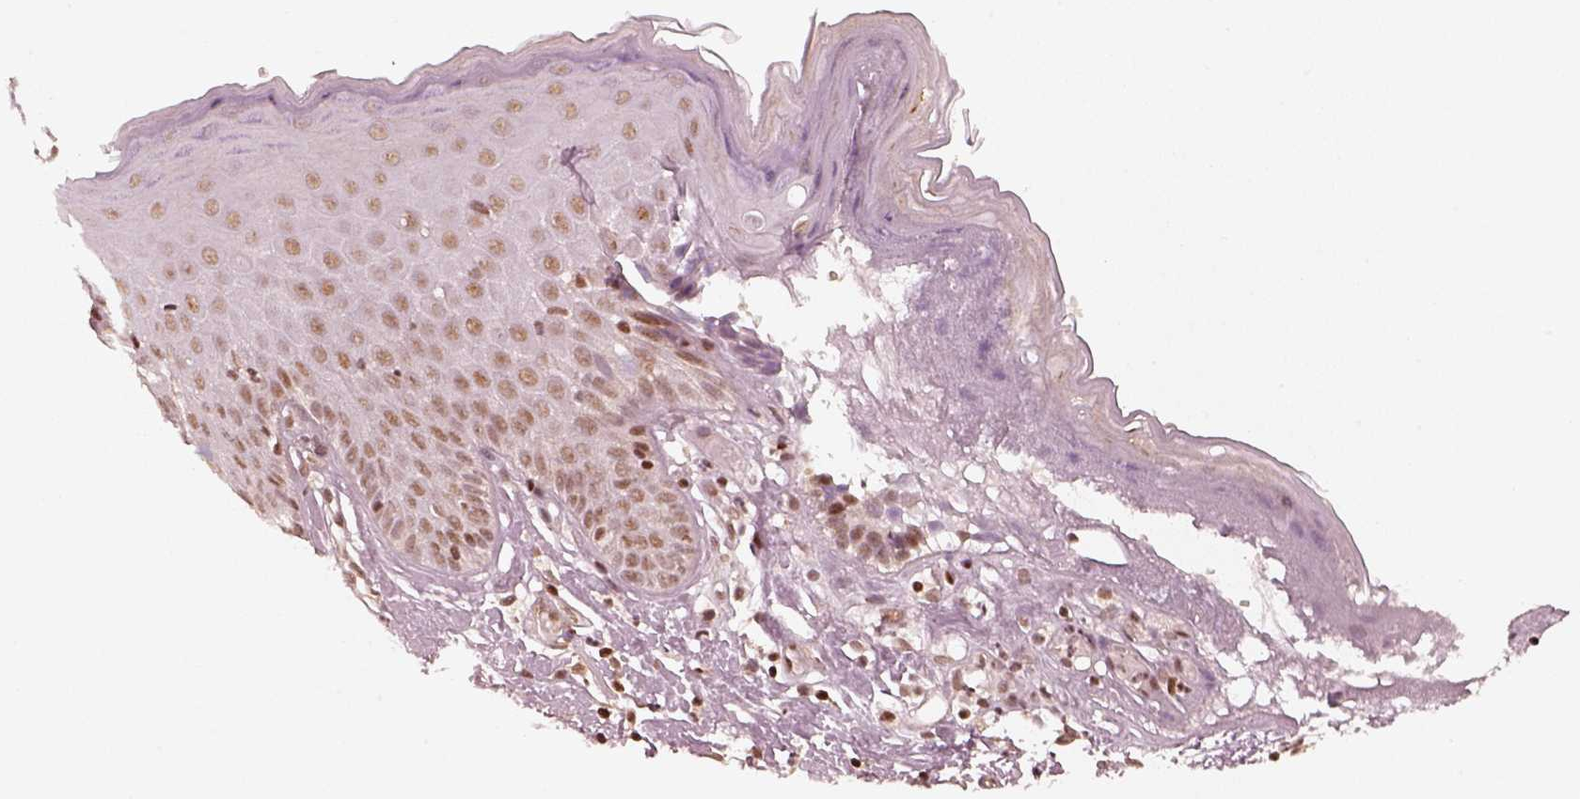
{"staining": {"intensity": "moderate", "quantity": ">75%", "location": "nuclear"}, "tissue": "skin", "cell_type": "Epidermal cells", "image_type": "normal", "snomed": [{"axis": "morphology", "description": "Normal tissue, NOS"}, {"axis": "topography", "description": "Vulva"}], "caption": "Moderate nuclear staining for a protein is identified in about >75% of epidermal cells of benign skin using immunohistochemistry (IHC).", "gene": "GMEB2", "patient": {"sex": "female", "age": 68}}